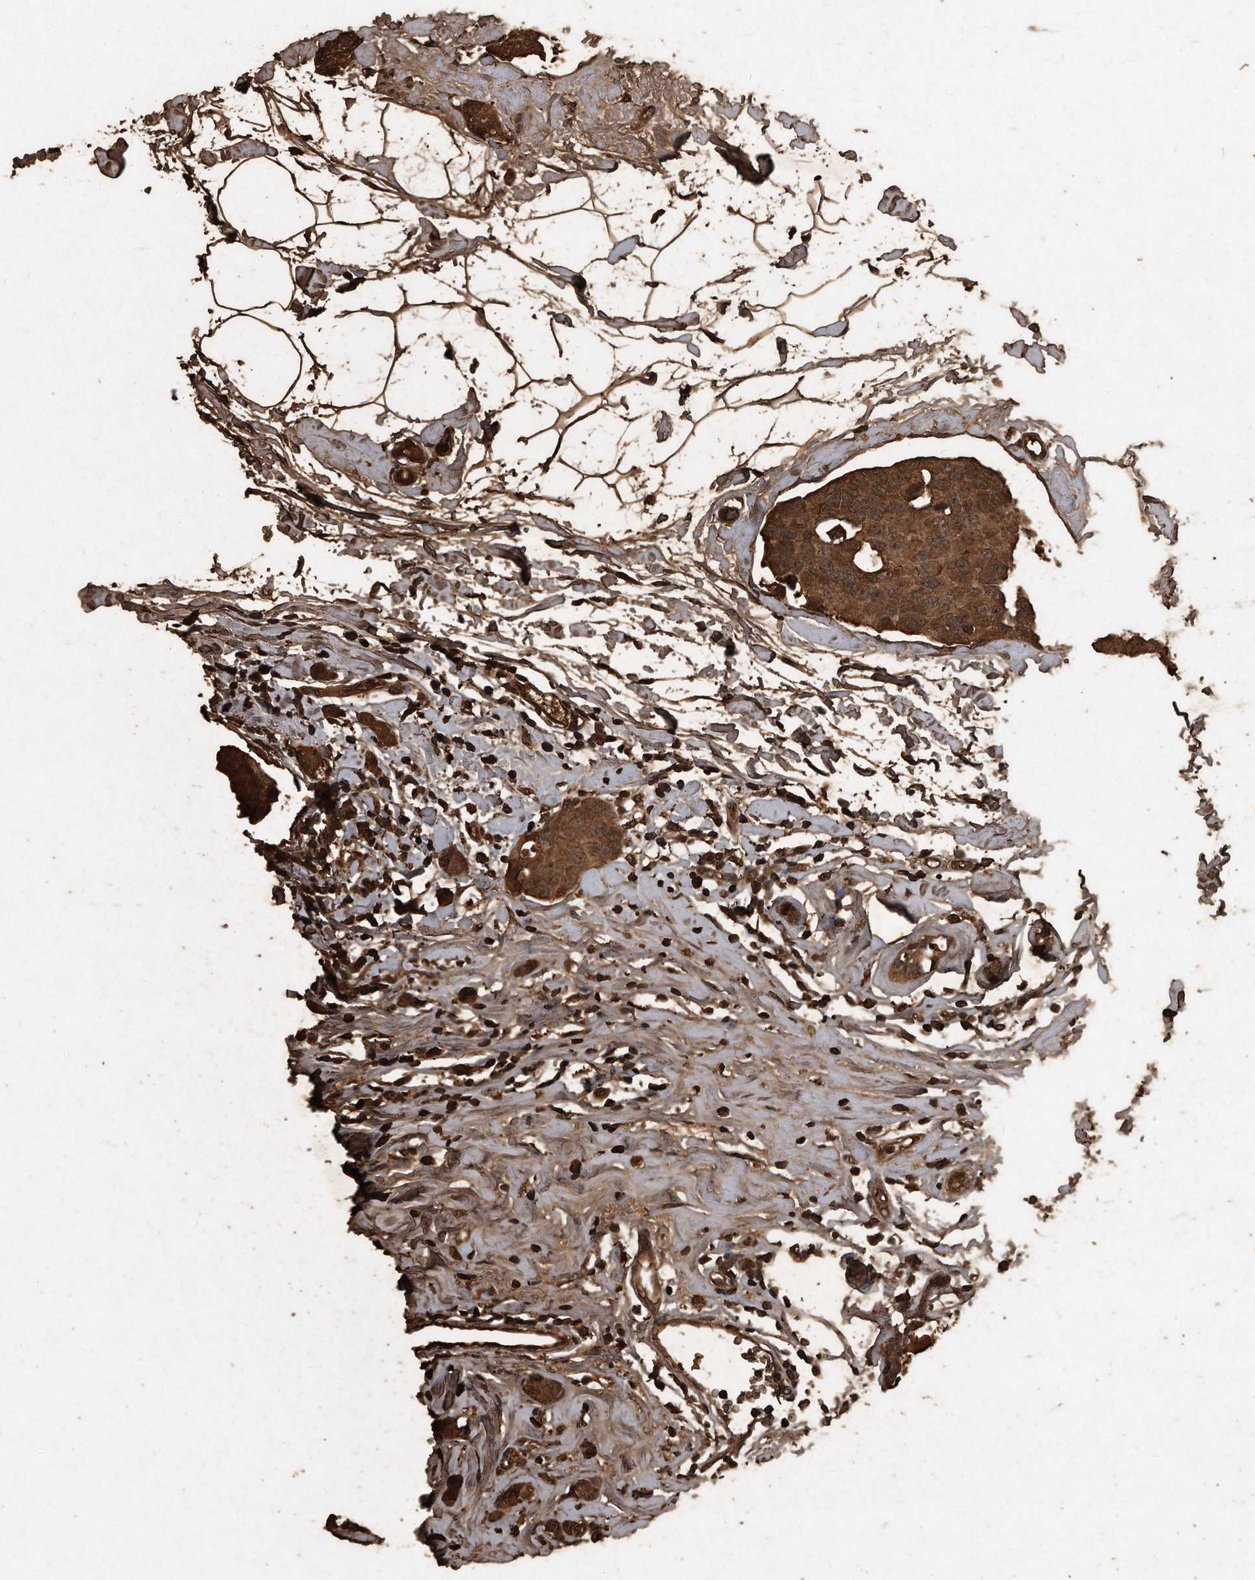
{"staining": {"intensity": "strong", "quantity": ">75%", "location": "cytoplasmic/membranous,nuclear"}, "tissue": "breast cancer", "cell_type": "Tumor cells", "image_type": "cancer", "snomed": [{"axis": "morphology", "description": "Normal tissue, NOS"}, {"axis": "morphology", "description": "Duct carcinoma"}, {"axis": "topography", "description": "Breast"}], "caption": "Strong cytoplasmic/membranous and nuclear protein expression is identified in approximately >75% of tumor cells in intraductal carcinoma (breast).", "gene": "CFLAR", "patient": {"sex": "female", "age": 50}}